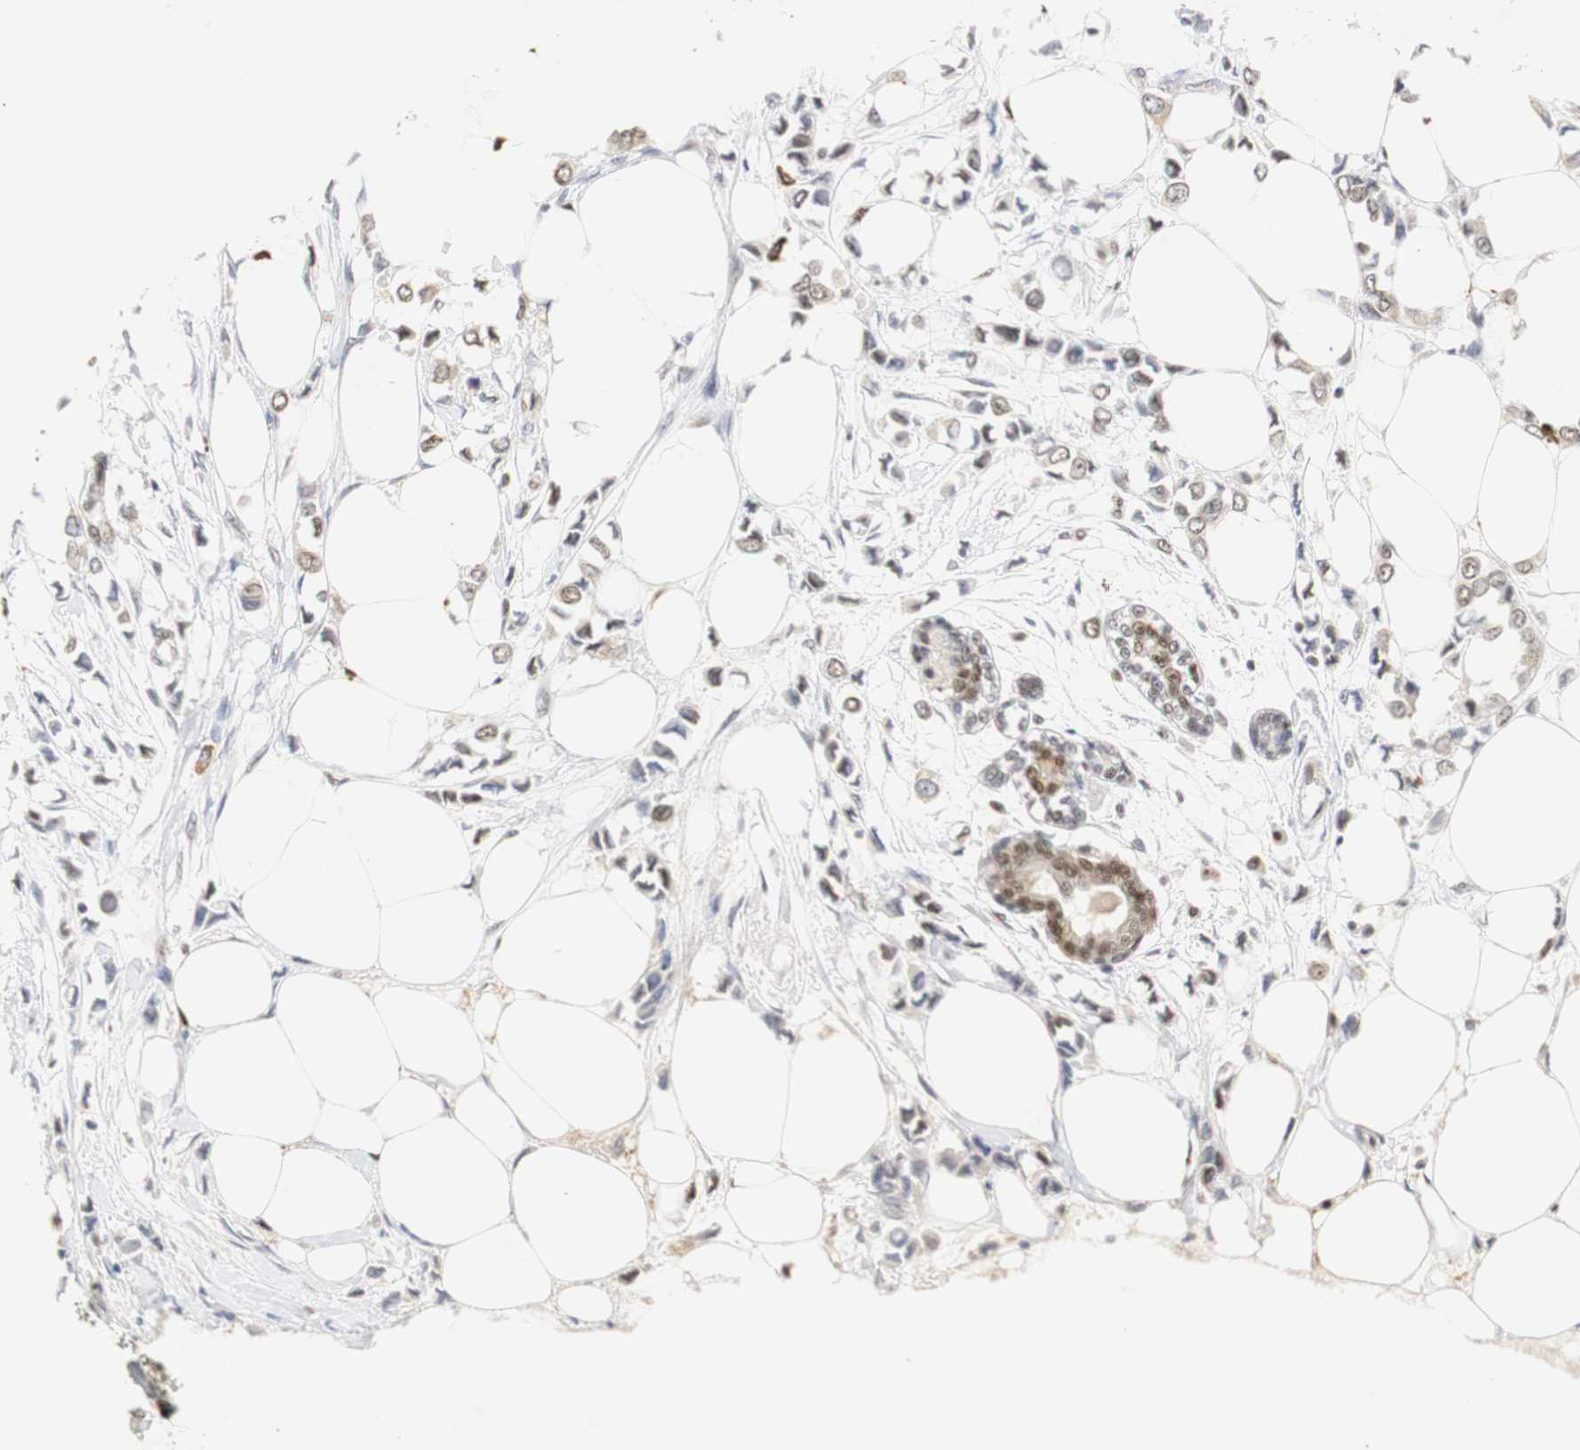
{"staining": {"intensity": "weak", "quantity": "<25%", "location": "nuclear"}, "tissue": "breast cancer", "cell_type": "Tumor cells", "image_type": "cancer", "snomed": [{"axis": "morphology", "description": "Lobular carcinoma"}, {"axis": "topography", "description": "Breast"}], "caption": "There is no significant expression in tumor cells of breast cancer (lobular carcinoma).", "gene": "ZFC3H1", "patient": {"sex": "female", "age": 51}}